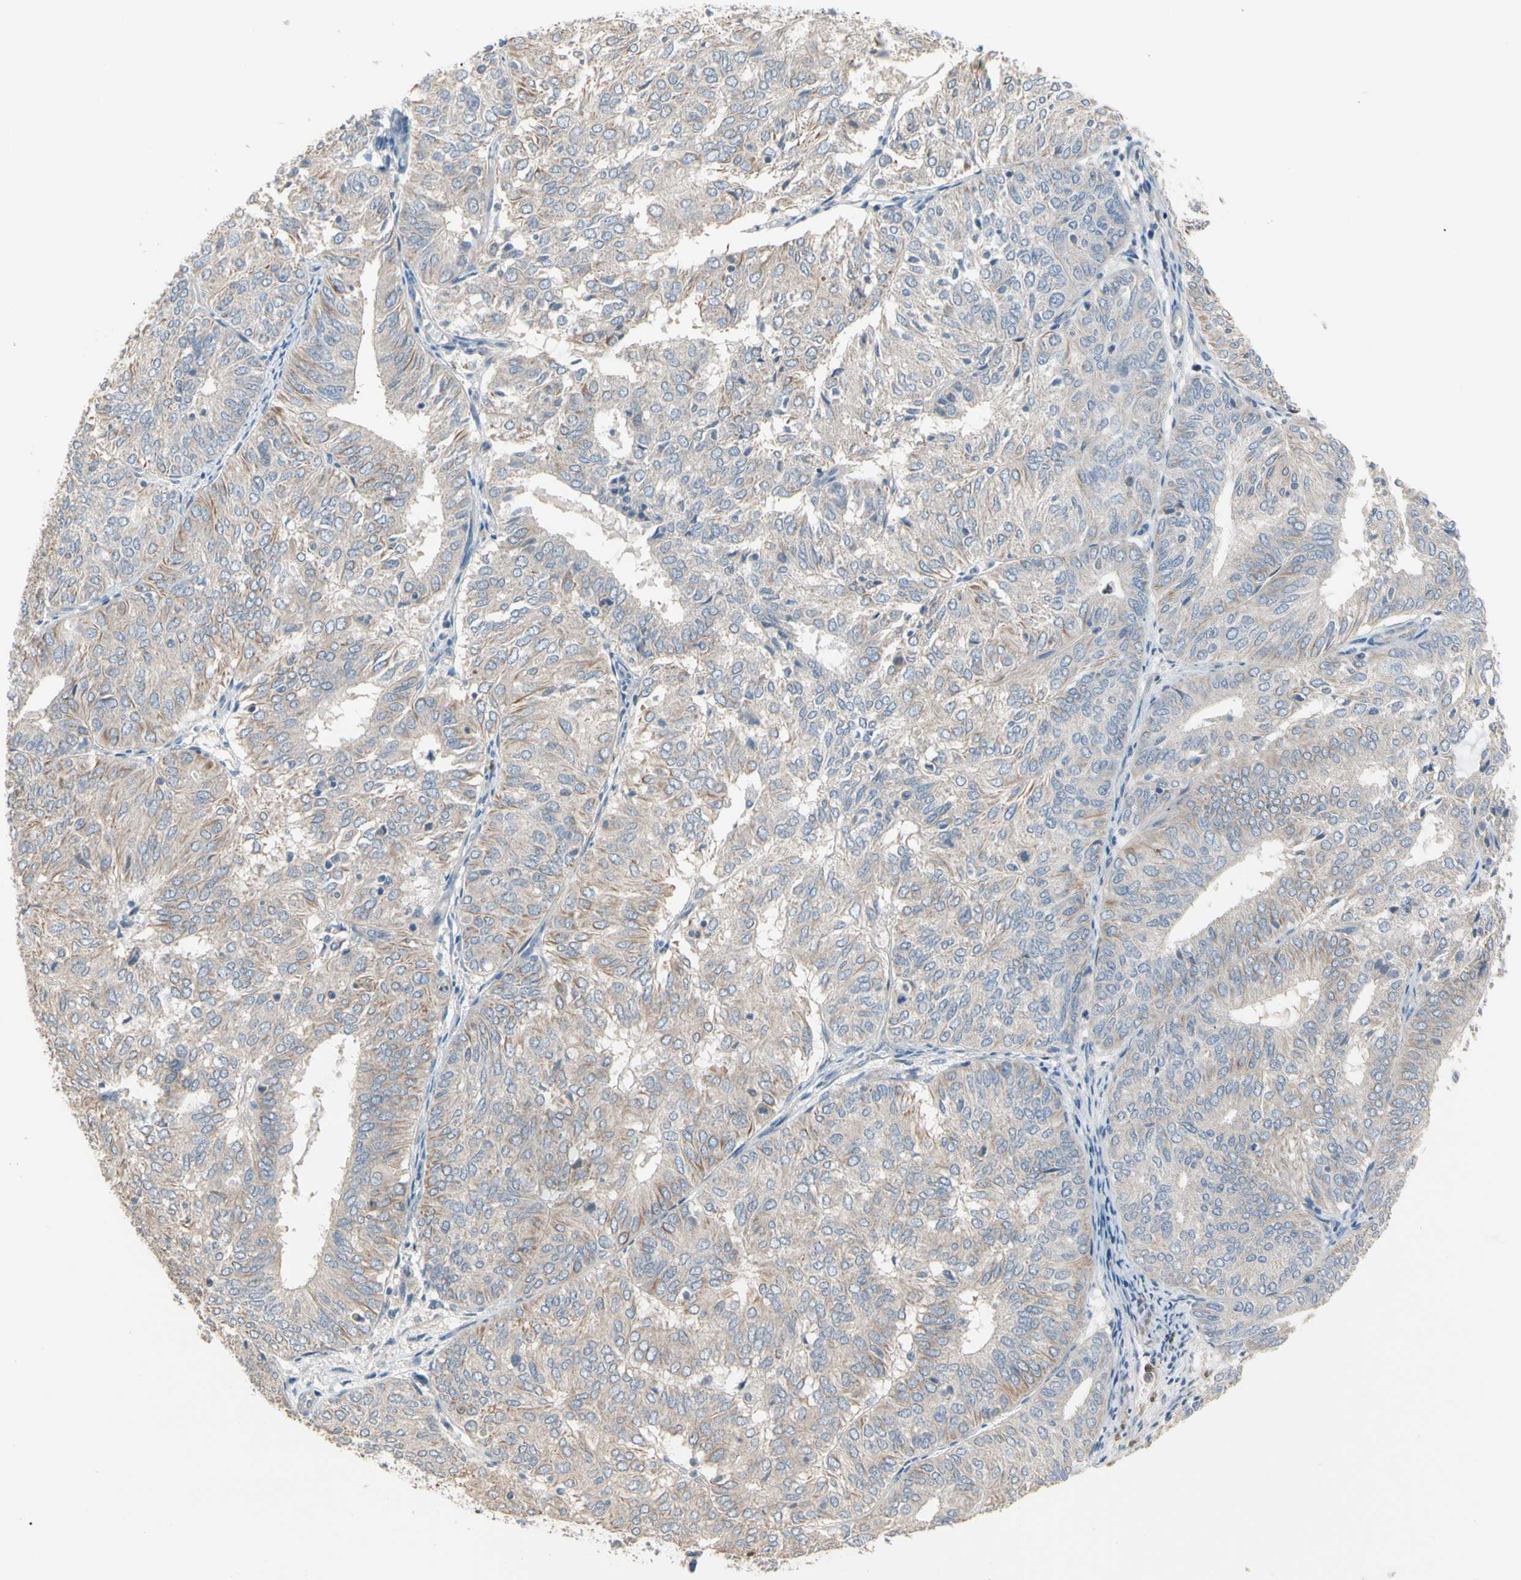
{"staining": {"intensity": "weak", "quantity": "<25%", "location": "cytoplasmic/membranous"}, "tissue": "endometrial cancer", "cell_type": "Tumor cells", "image_type": "cancer", "snomed": [{"axis": "morphology", "description": "Adenocarcinoma, NOS"}, {"axis": "topography", "description": "Uterus"}], "caption": "High magnification brightfield microscopy of endometrial cancer (adenocarcinoma) stained with DAB (brown) and counterstained with hematoxylin (blue): tumor cells show no significant positivity. (DAB immunohistochemistry, high magnification).", "gene": "BBOX1", "patient": {"sex": "female", "age": 60}}